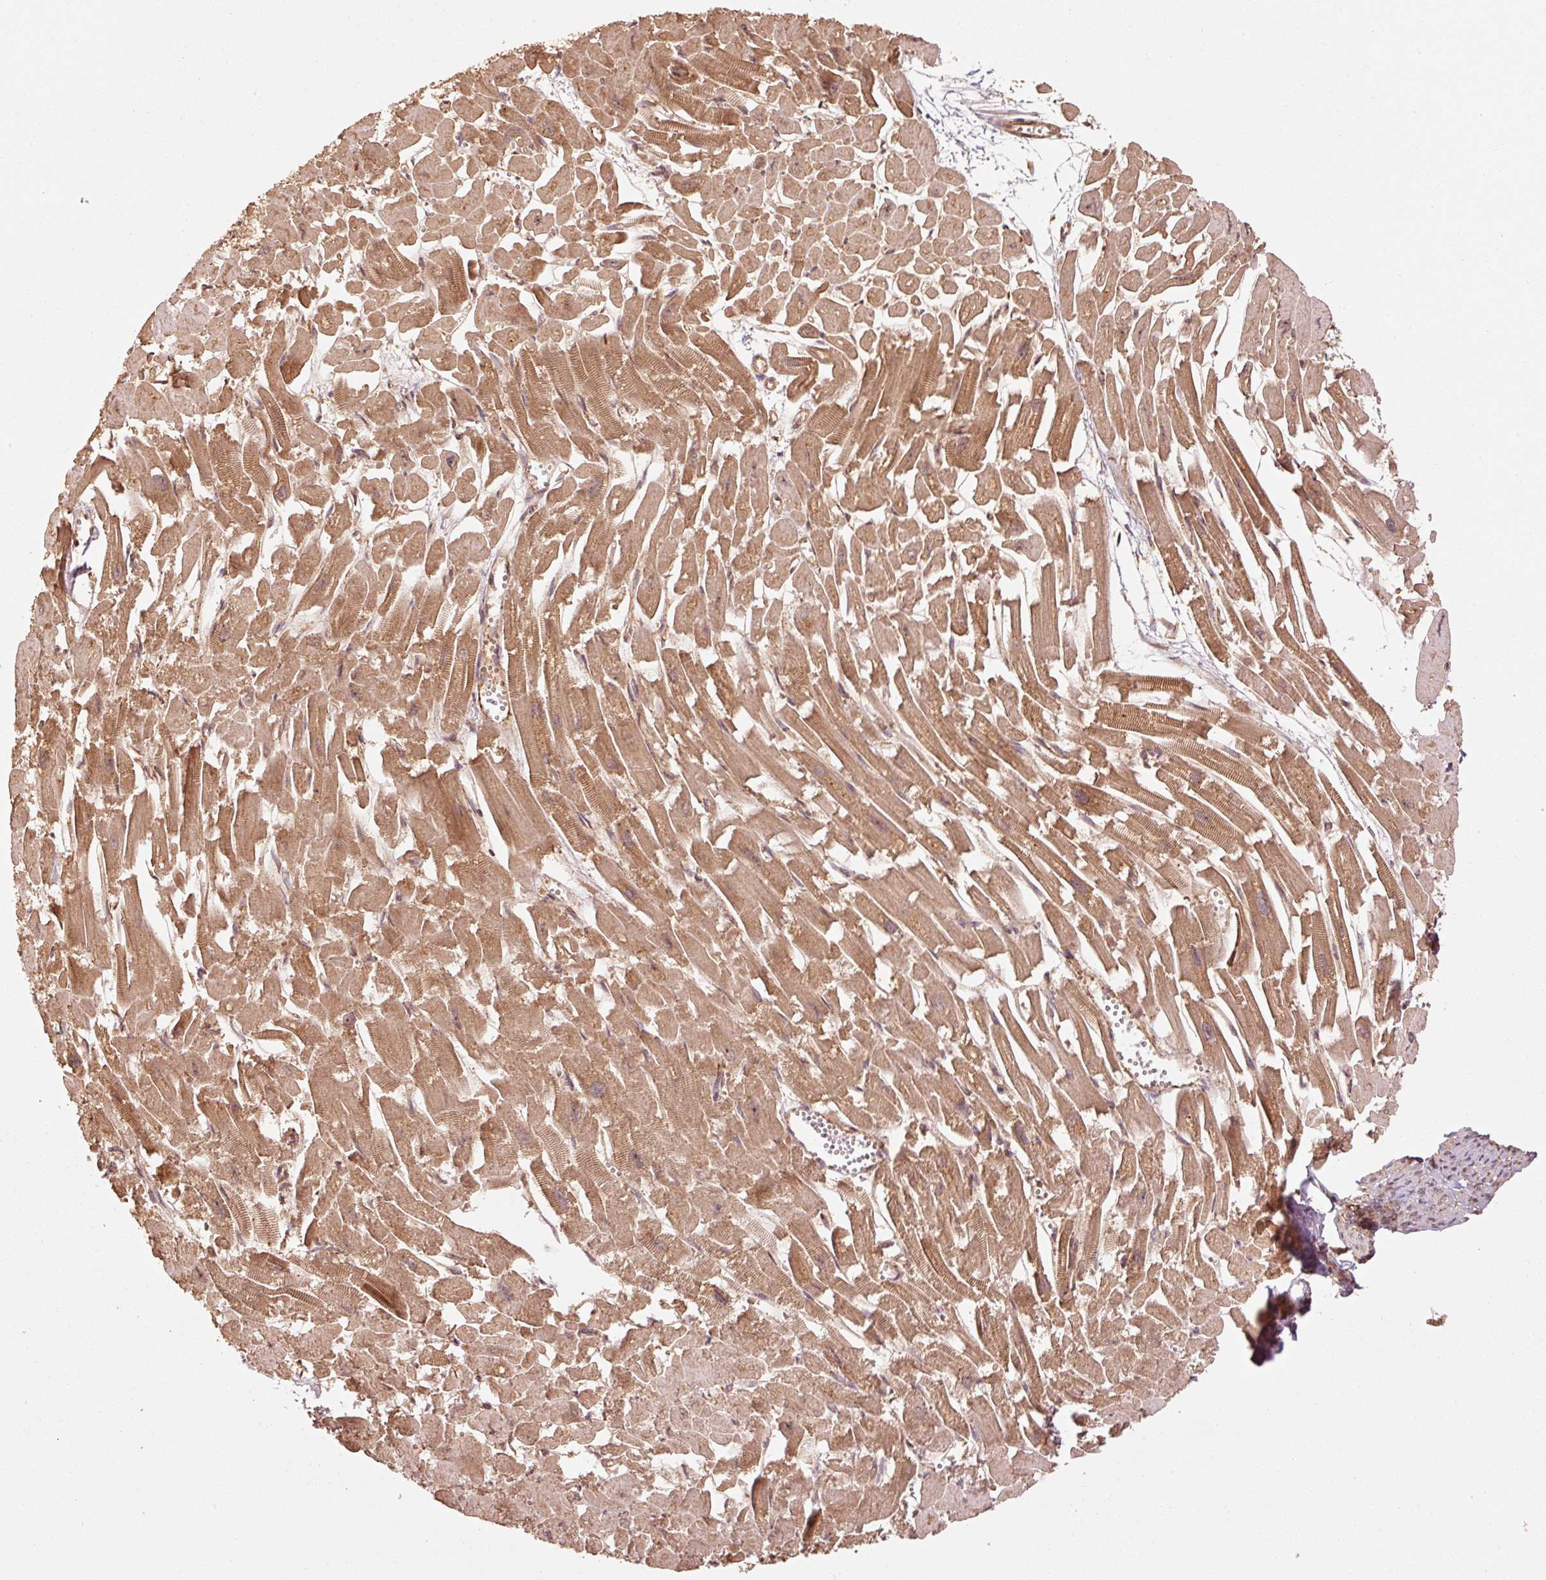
{"staining": {"intensity": "strong", "quantity": ">75%", "location": "cytoplasmic/membranous,nuclear"}, "tissue": "heart muscle", "cell_type": "Cardiomyocytes", "image_type": "normal", "snomed": [{"axis": "morphology", "description": "Normal tissue, NOS"}, {"axis": "topography", "description": "Heart"}], "caption": "Protein staining of unremarkable heart muscle demonstrates strong cytoplasmic/membranous,nuclear expression in approximately >75% of cardiomyocytes.", "gene": "MRPL16", "patient": {"sex": "male", "age": 54}}